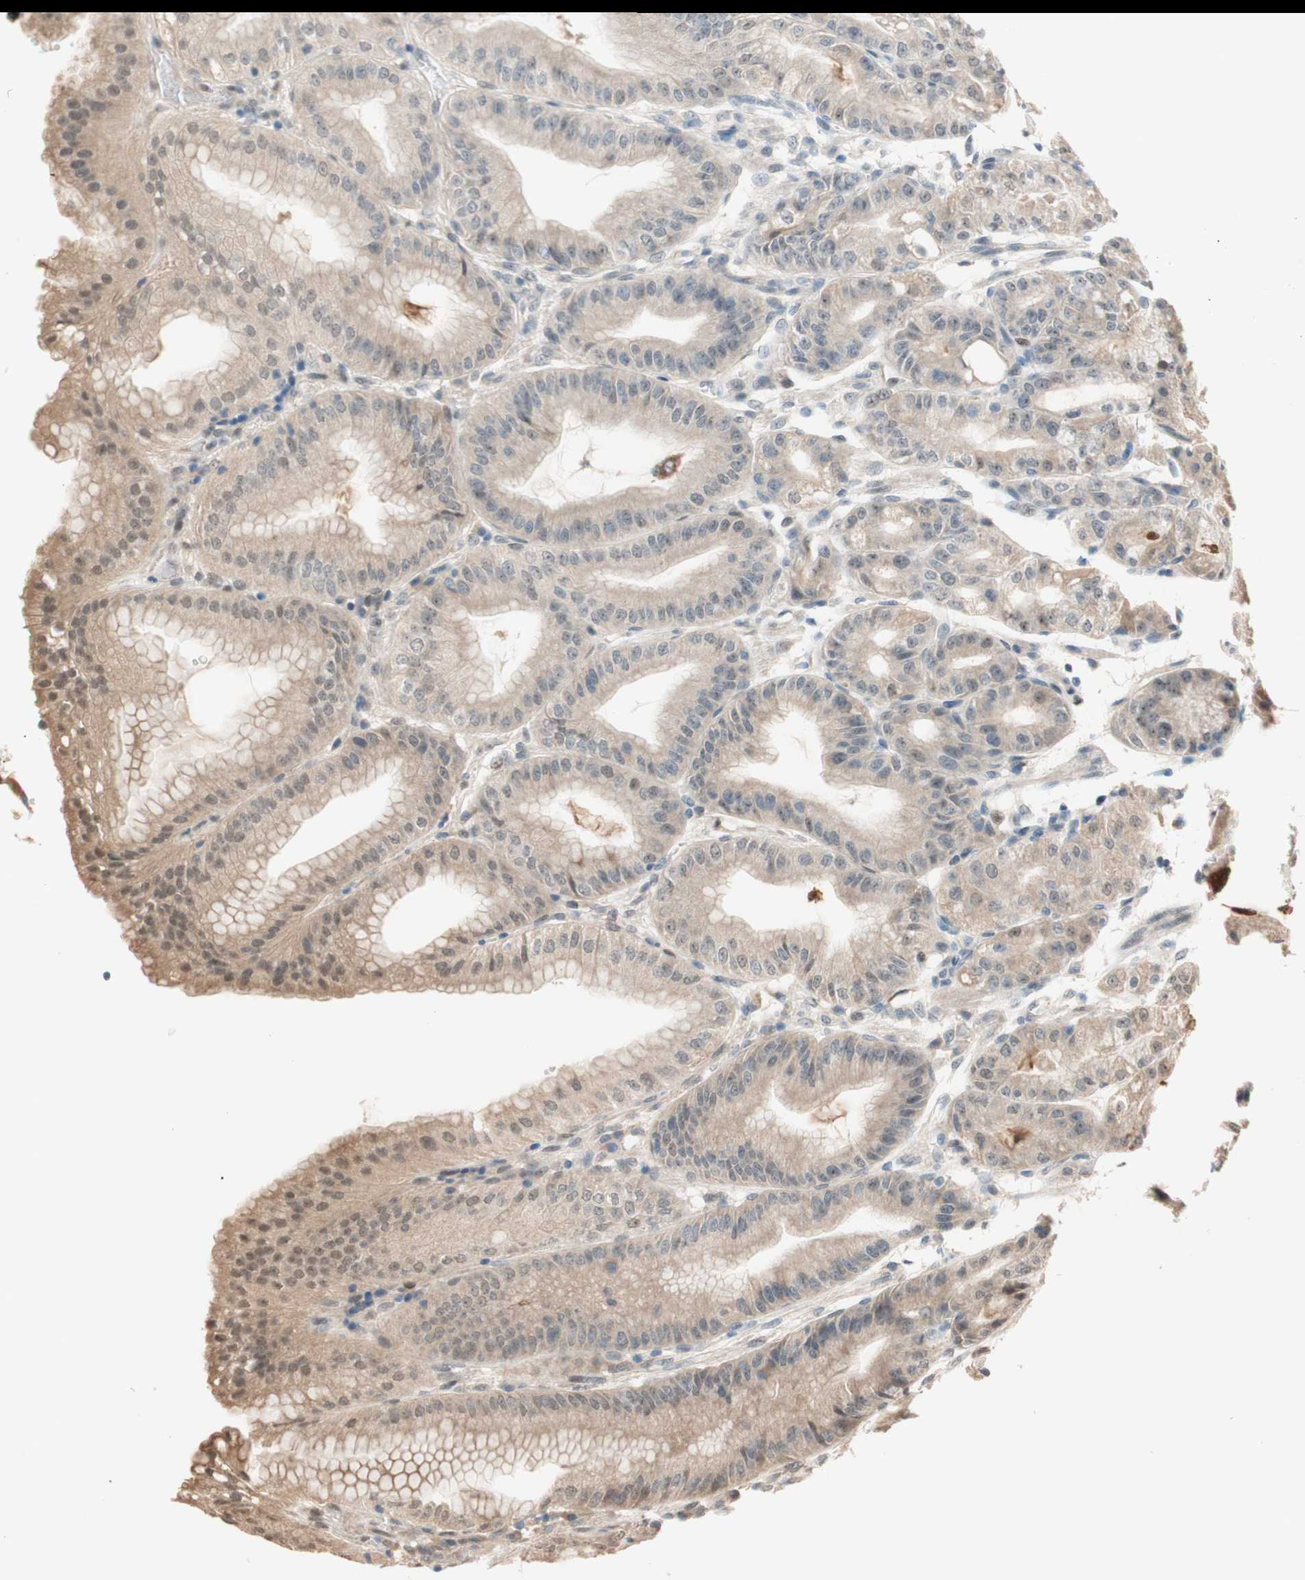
{"staining": {"intensity": "strong", "quantity": ">75%", "location": "cytoplasmic/membranous"}, "tissue": "stomach", "cell_type": "Glandular cells", "image_type": "normal", "snomed": [{"axis": "morphology", "description": "Normal tissue, NOS"}, {"axis": "topography", "description": "Stomach, lower"}], "caption": "An IHC histopathology image of benign tissue is shown. Protein staining in brown shows strong cytoplasmic/membranous positivity in stomach within glandular cells. The protein is stained brown, and the nuclei are stained in blue (DAB (3,3'-diaminobenzidine) IHC with brightfield microscopy, high magnification).", "gene": "CCNC", "patient": {"sex": "male", "age": 71}}